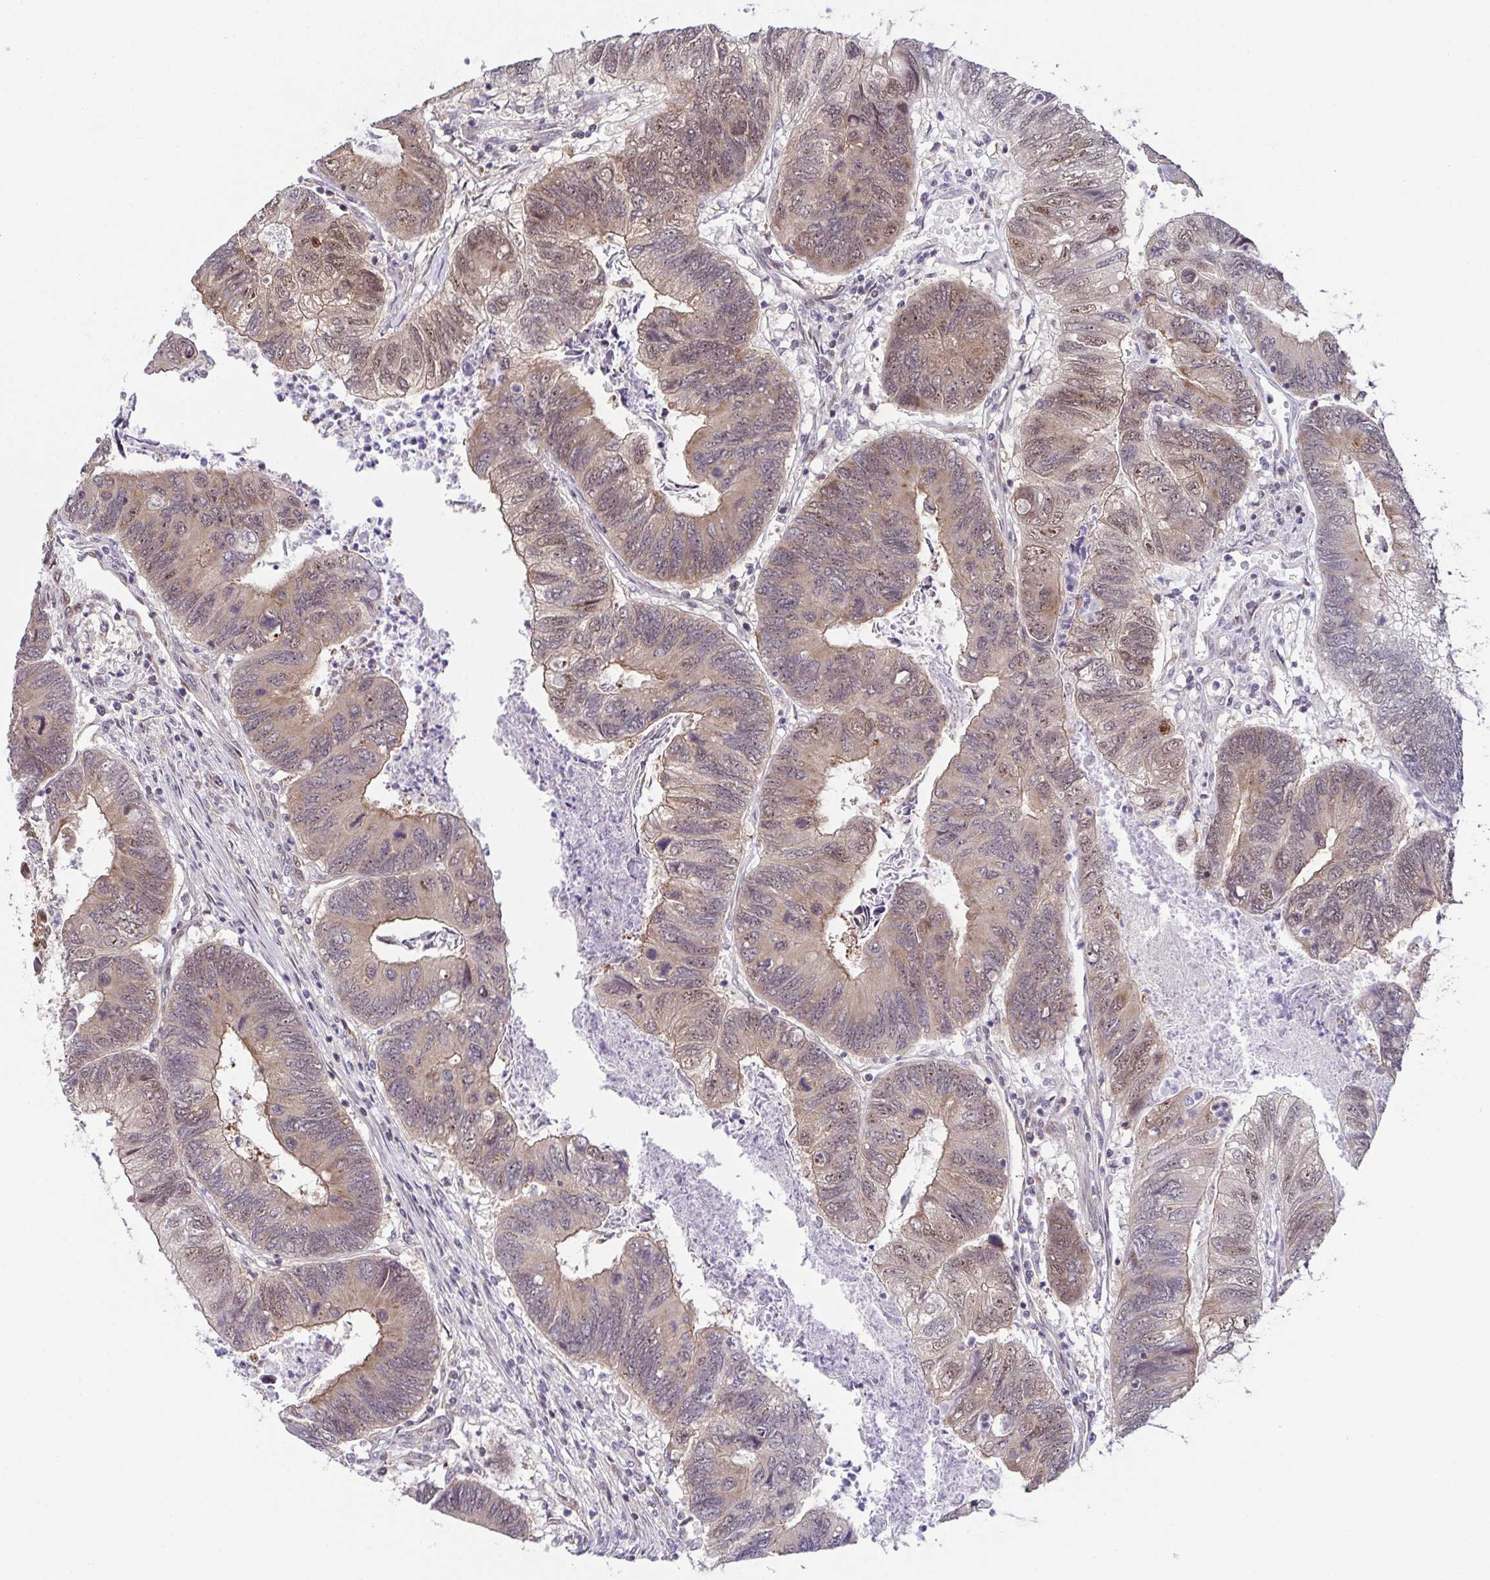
{"staining": {"intensity": "weak", "quantity": "25%-75%", "location": "cytoplasmic/membranous,nuclear"}, "tissue": "colorectal cancer", "cell_type": "Tumor cells", "image_type": "cancer", "snomed": [{"axis": "morphology", "description": "Adenocarcinoma, NOS"}, {"axis": "topography", "description": "Colon"}], "caption": "Colorectal cancer stained with DAB (3,3'-diaminobenzidine) immunohistochemistry (IHC) shows low levels of weak cytoplasmic/membranous and nuclear positivity in about 25%-75% of tumor cells. (IHC, brightfield microscopy, high magnification).", "gene": "DNAJB1", "patient": {"sex": "female", "age": 67}}